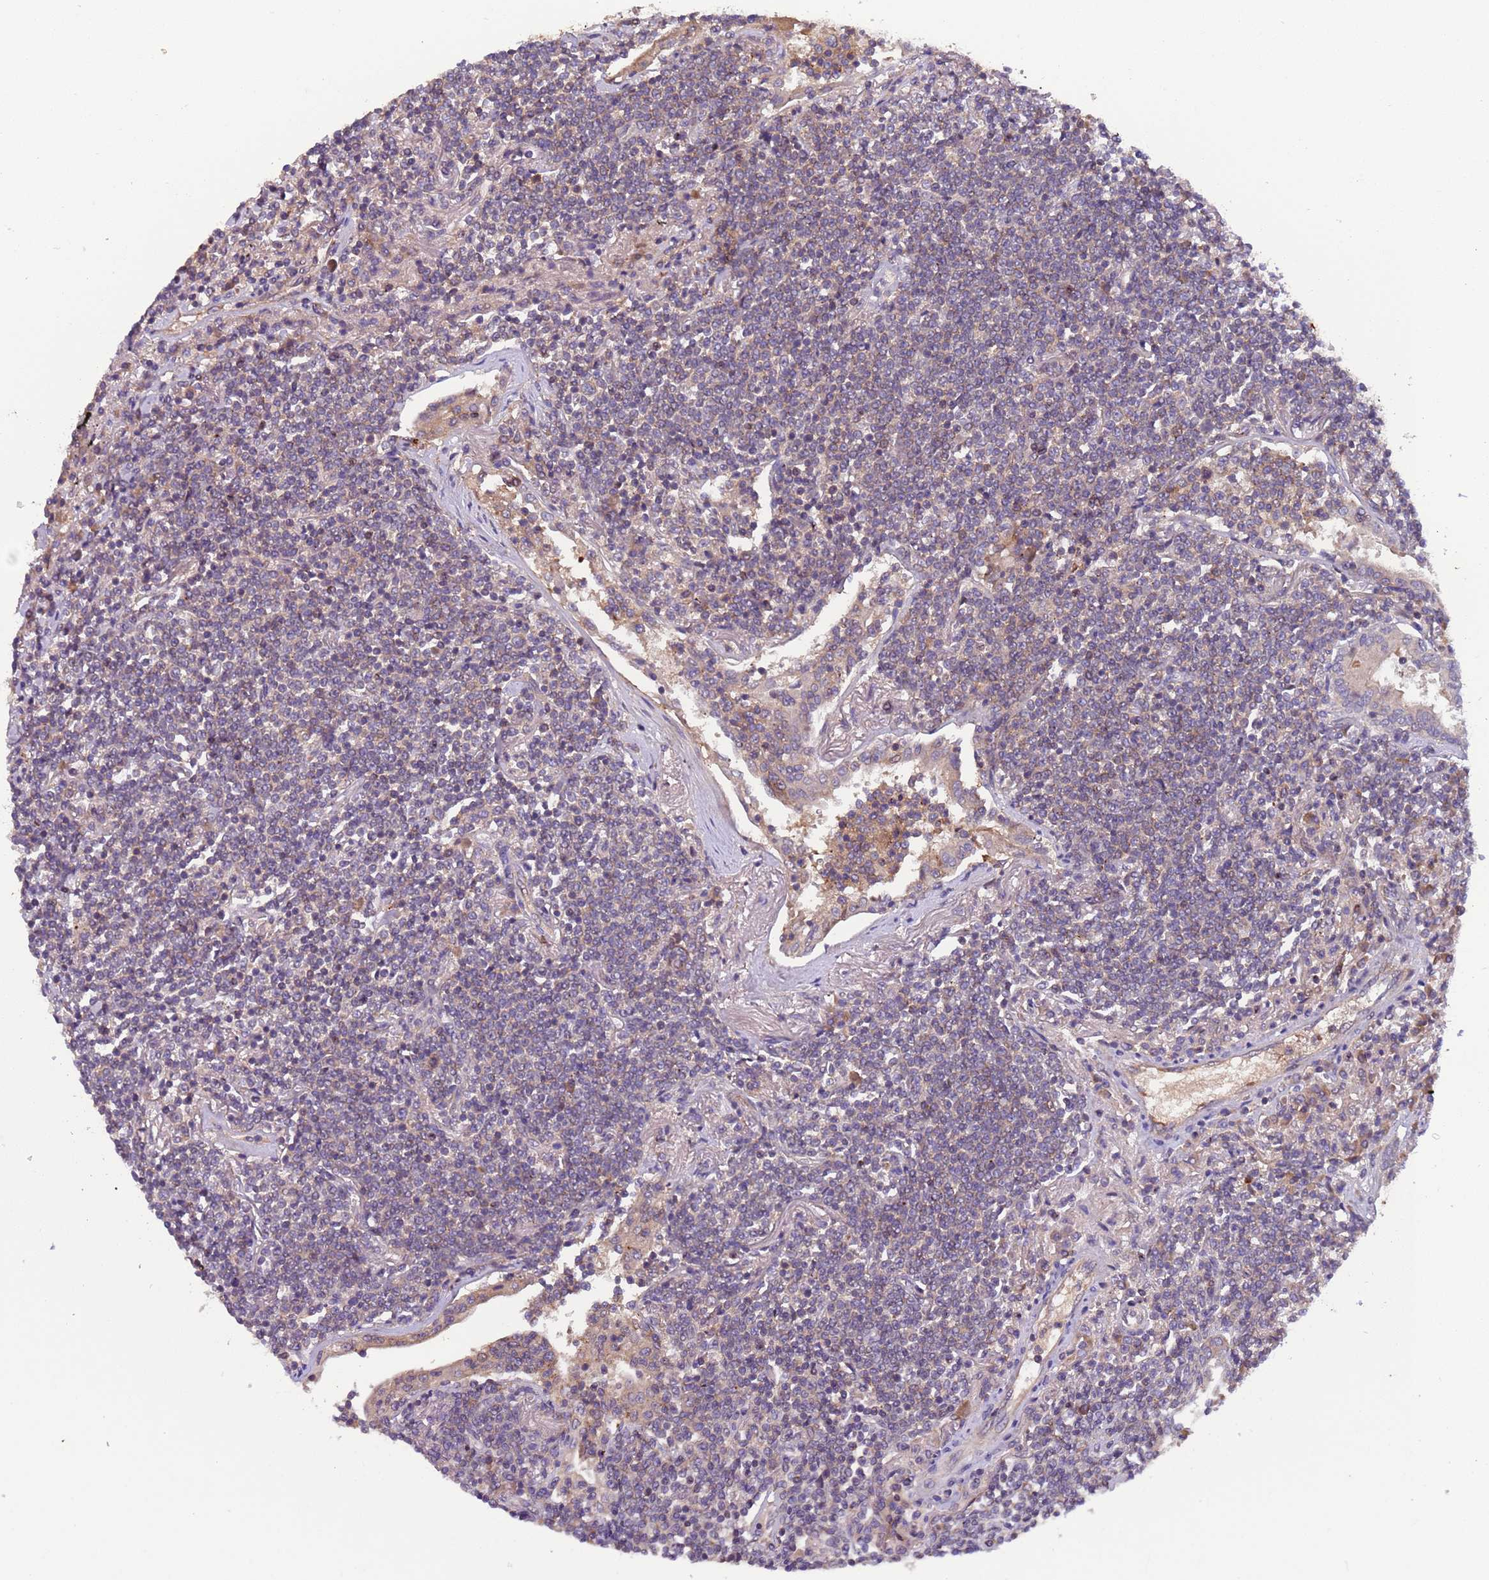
{"staining": {"intensity": "weak", "quantity": "<25%", "location": "cytoplasmic/membranous"}, "tissue": "lymphoma", "cell_type": "Tumor cells", "image_type": "cancer", "snomed": [{"axis": "morphology", "description": "Malignant lymphoma, non-Hodgkin's type, Low grade"}, {"axis": "topography", "description": "Lung"}], "caption": "An image of human lymphoma is negative for staining in tumor cells. (DAB immunohistochemistry (IHC), high magnification).", "gene": "PARP16", "patient": {"sex": "female", "age": 71}}